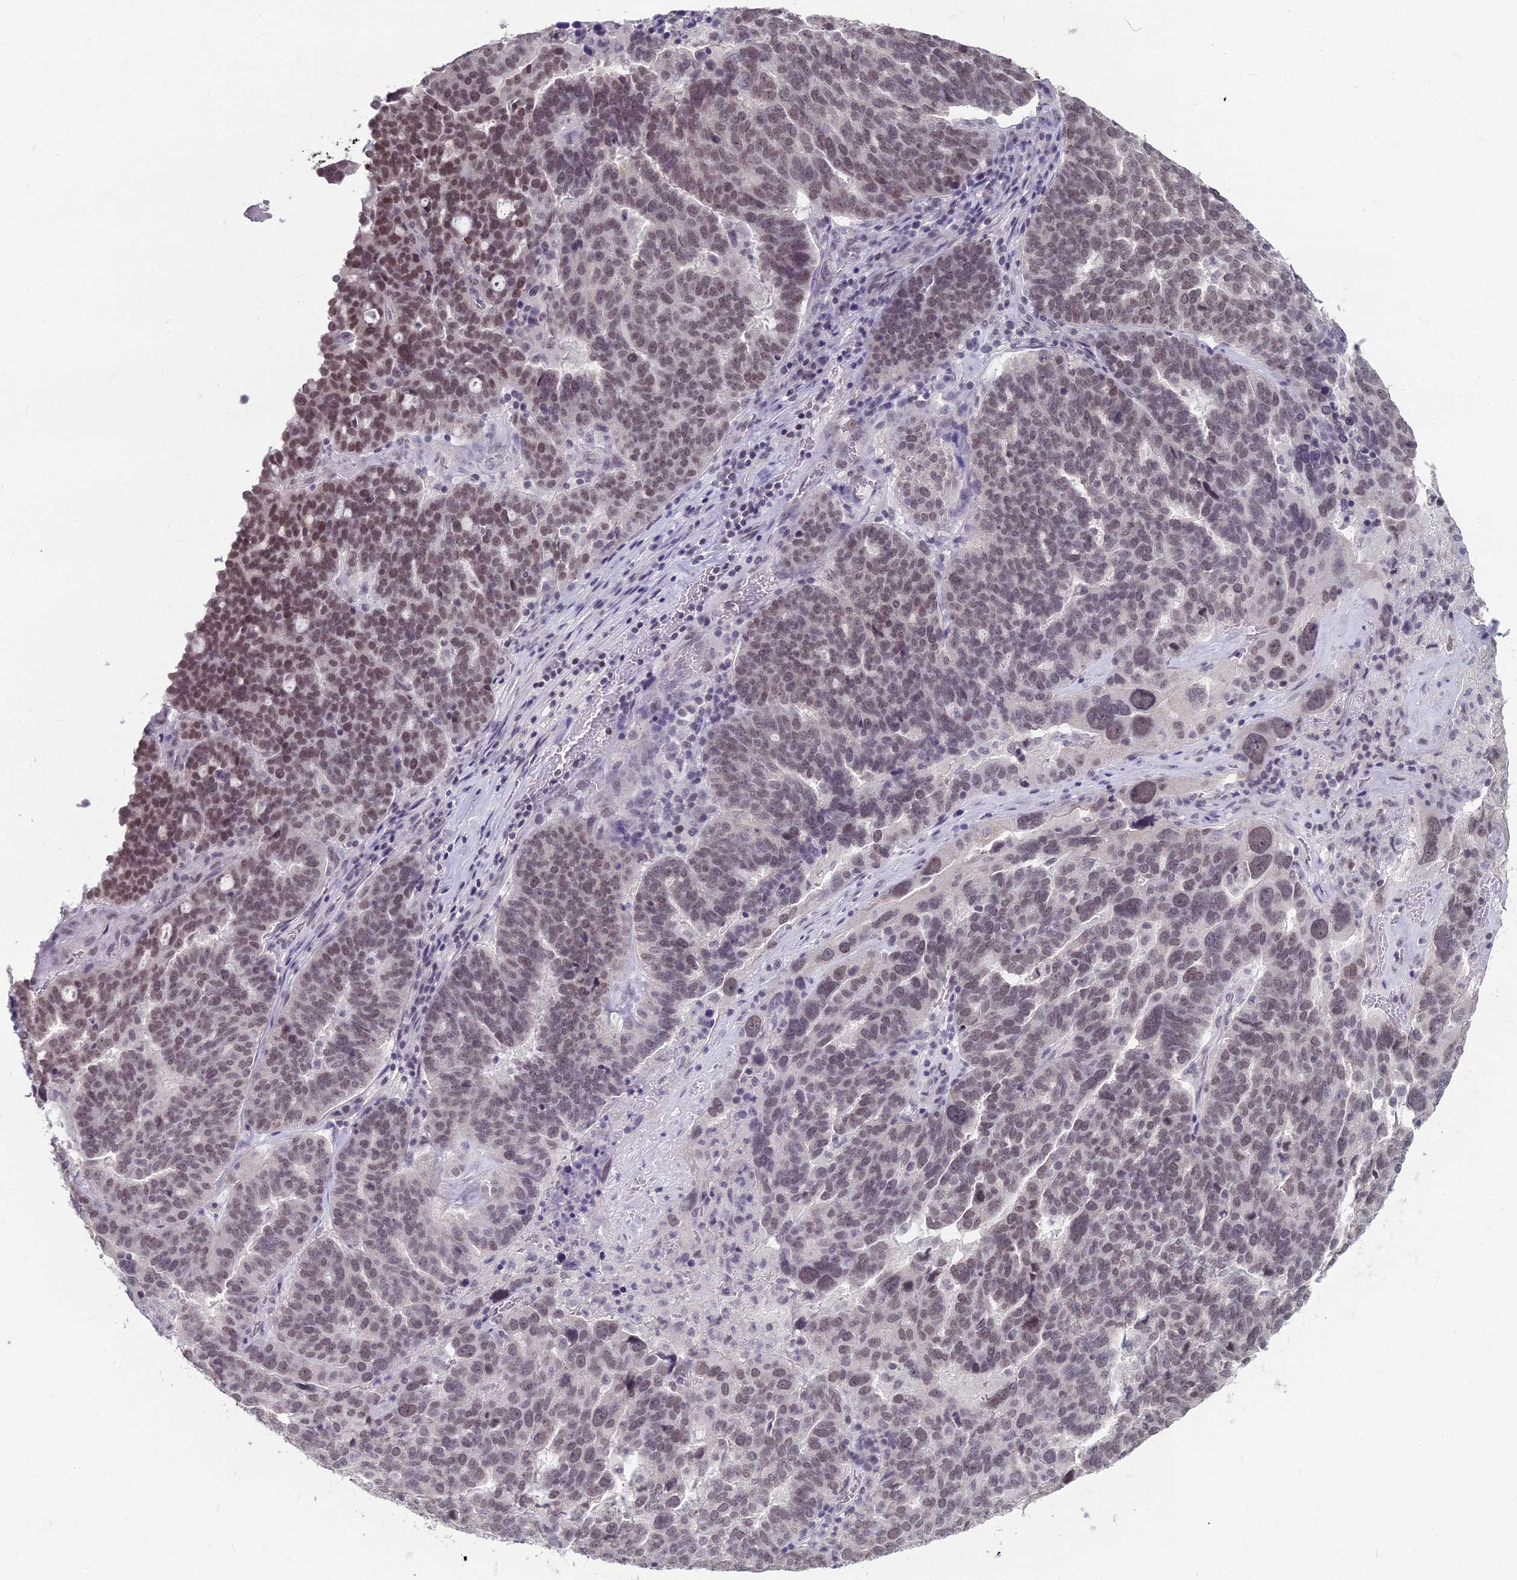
{"staining": {"intensity": "moderate", "quantity": "25%-75%", "location": "nuclear"}, "tissue": "ovarian cancer", "cell_type": "Tumor cells", "image_type": "cancer", "snomed": [{"axis": "morphology", "description": "Cystadenocarcinoma, serous, NOS"}, {"axis": "topography", "description": "Ovary"}], "caption": "Protein staining by immunohistochemistry displays moderate nuclear expression in approximately 25%-75% of tumor cells in ovarian cancer (serous cystadenocarcinoma).", "gene": "KAT7", "patient": {"sex": "female", "age": 59}}